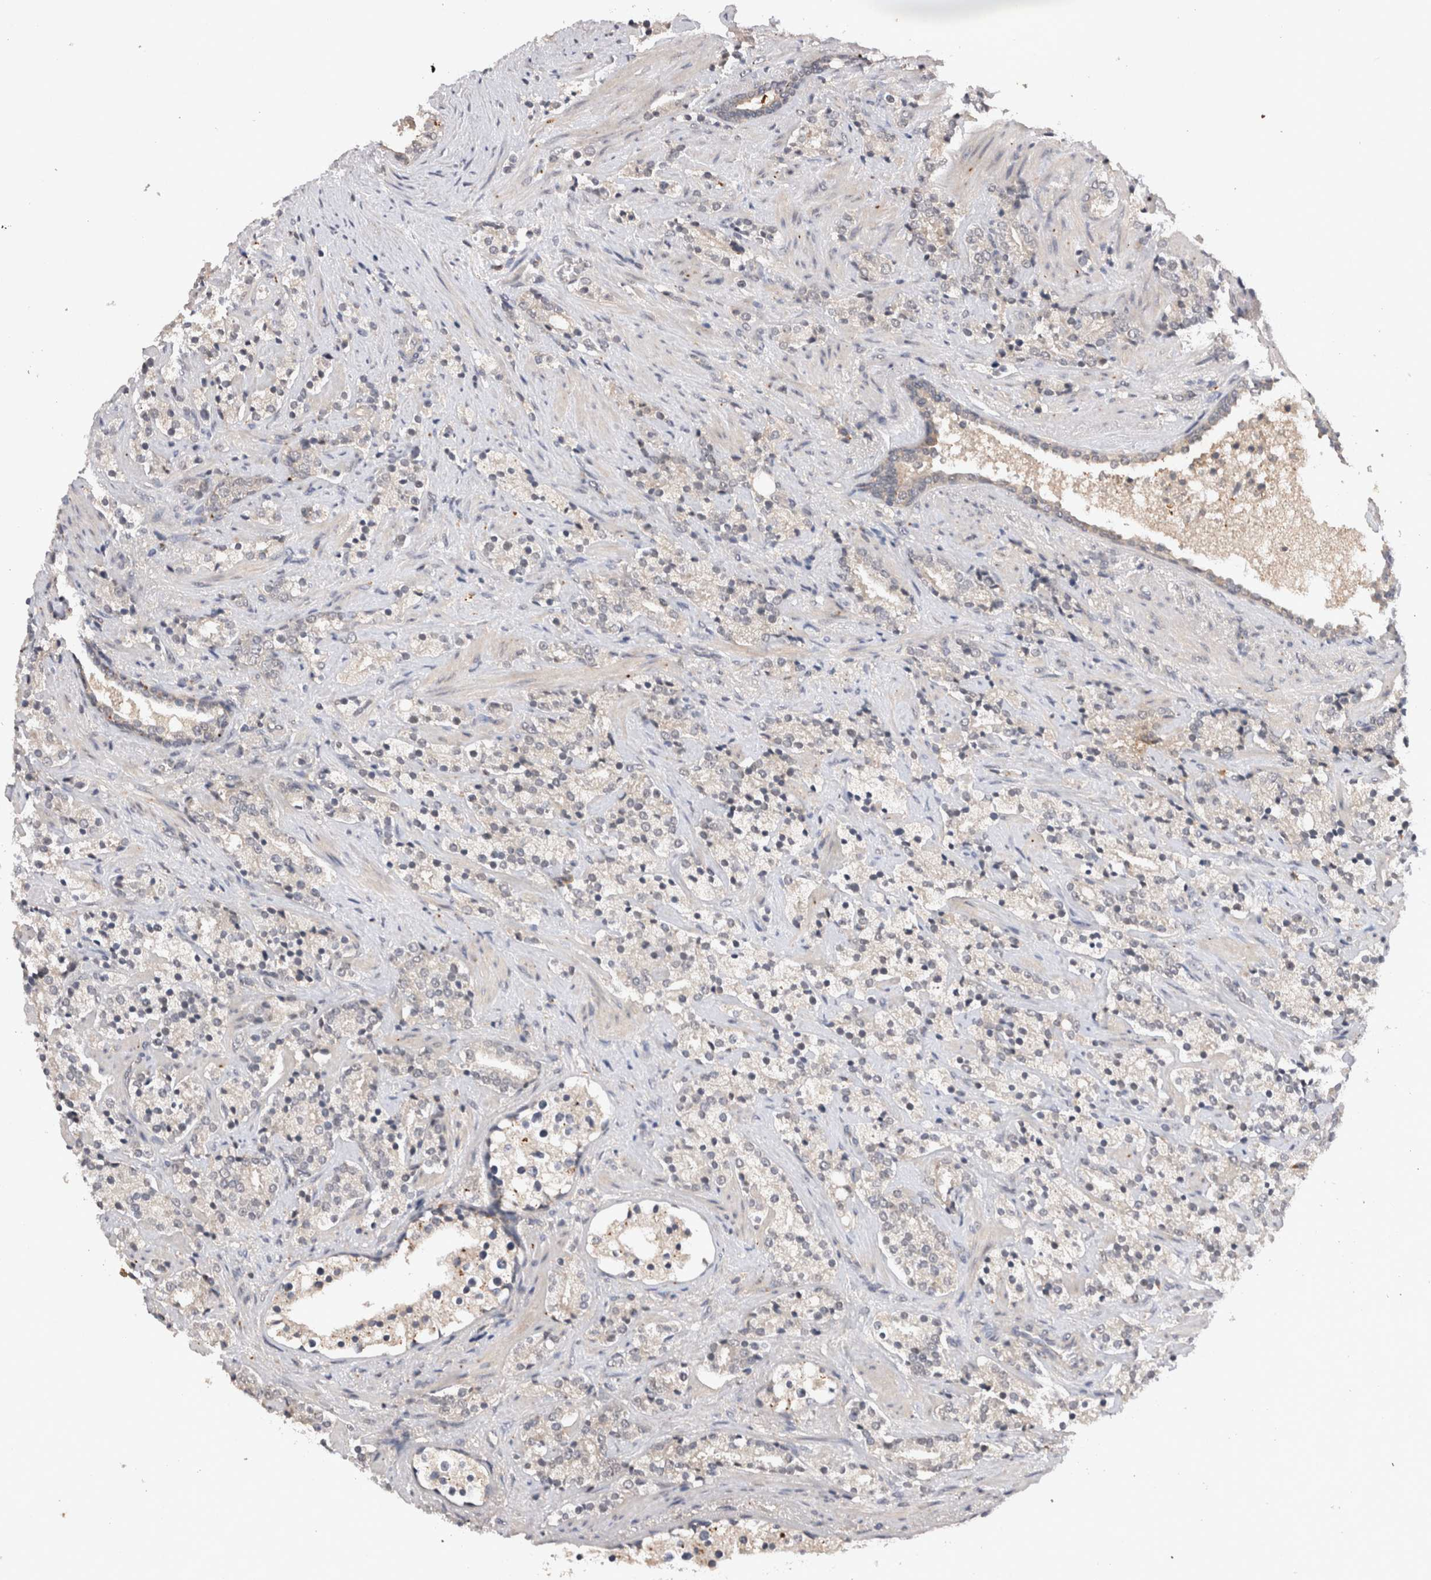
{"staining": {"intensity": "negative", "quantity": "none", "location": "none"}, "tissue": "prostate cancer", "cell_type": "Tumor cells", "image_type": "cancer", "snomed": [{"axis": "morphology", "description": "Adenocarcinoma, High grade"}, {"axis": "topography", "description": "Prostate"}], "caption": "The micrograph displays no significant expression in tumor cells of prostate cancer (high-grade adenocarcinoma).", "gene": "RASSF3", "patient": {"sex": "male", "age": 71}}